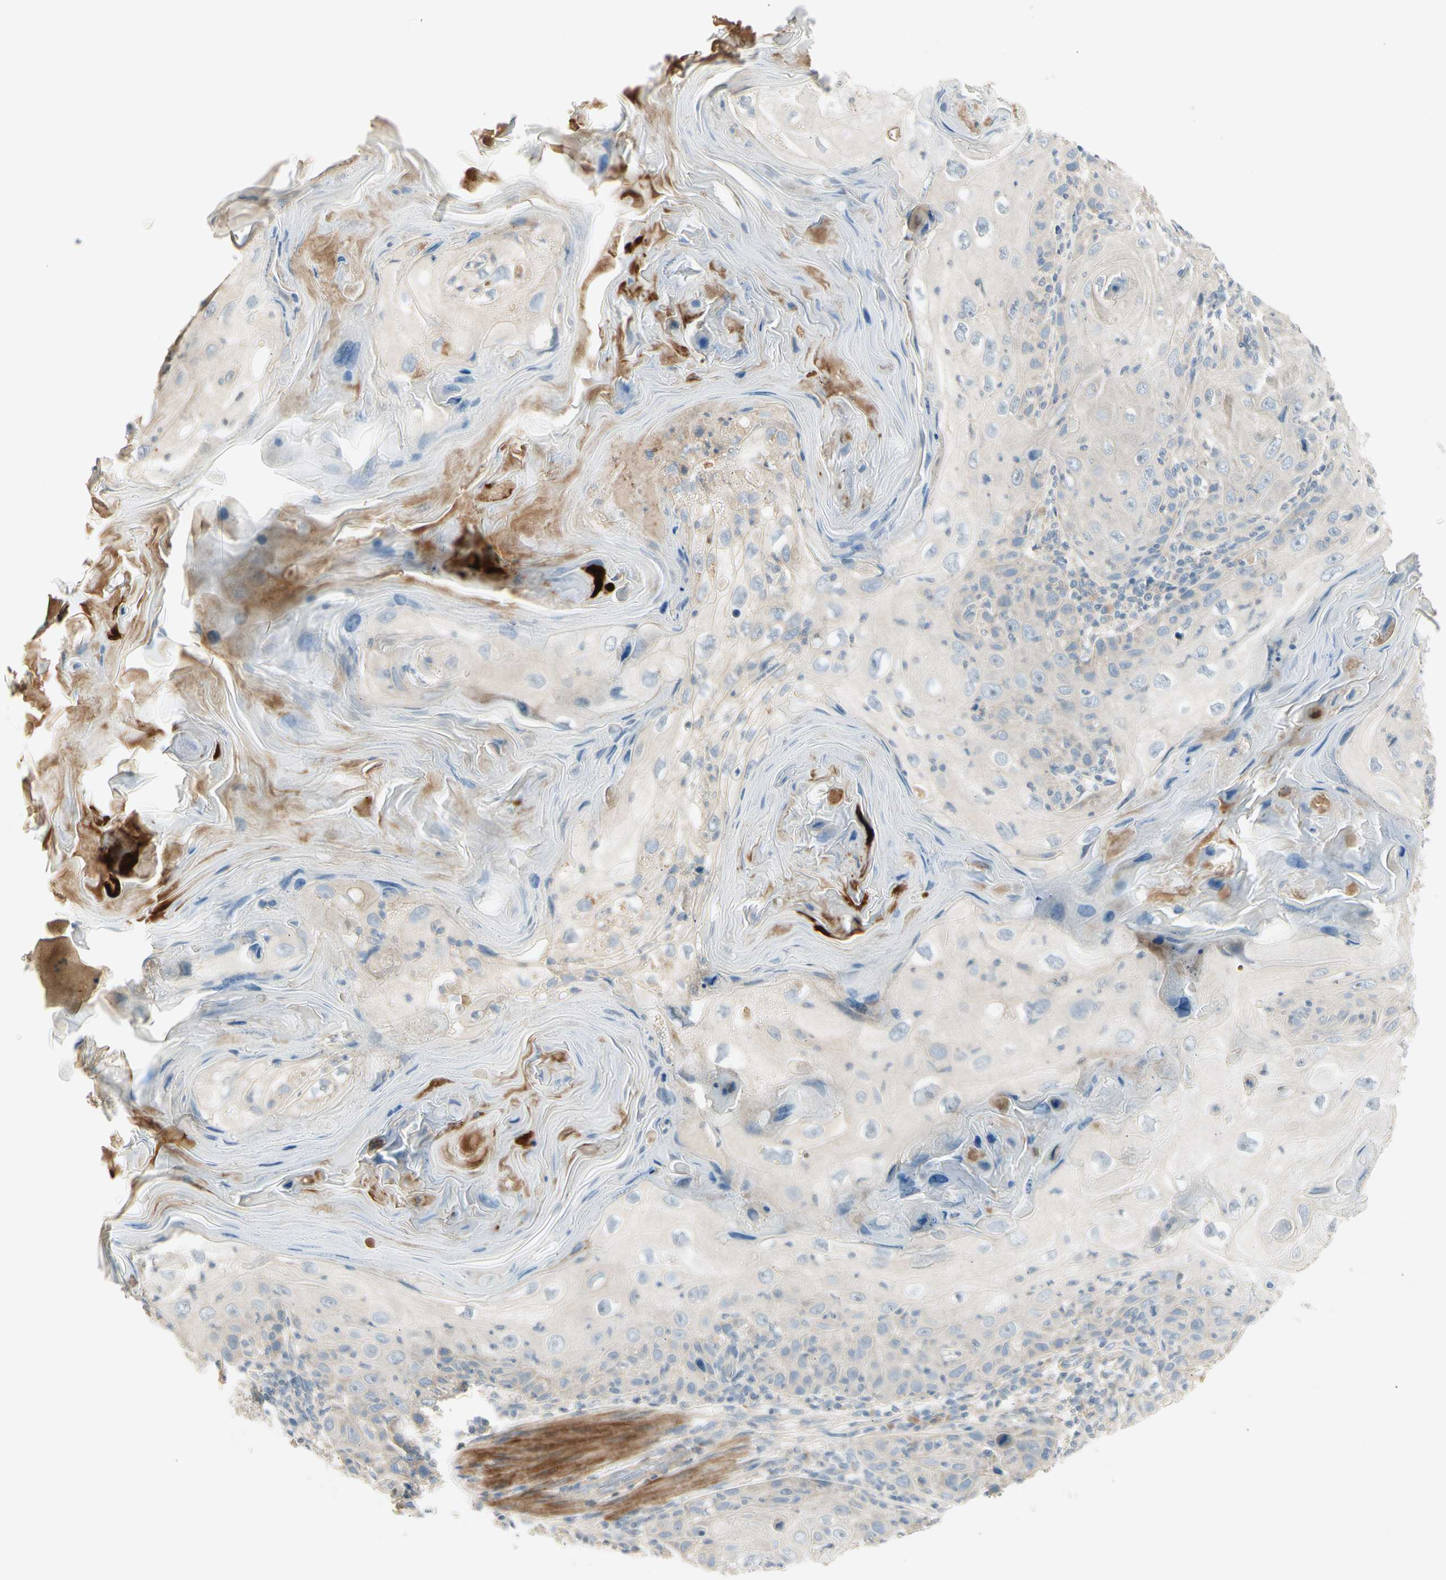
{"staining": {"intensity": "strong", "quantity": "<25%", "location": "cytoplasmic/membranous"}, "tissue": "skin cancer", "cell_type": "Tumor cells", "image_type": "cancer", "snomed": [{"axis": "morphology", "description": "Squamous cell carcinoma, NOS"}, {"axis": "topography", "description": "Skin"}], "caption": "High-magnification brightfield microscopy of skin cancer (squamous cell carcinoma) stained with DAB (3,3'-diaminobenzidine) (brown) and counterstained with hematoxylin (blue). tumor cells exhibit strong cytoplasmic/membranous positivity is appreciated in about<25% of cells.", "gene": "ADGRA3", "patient": {"sex": "female", "age": 88}}